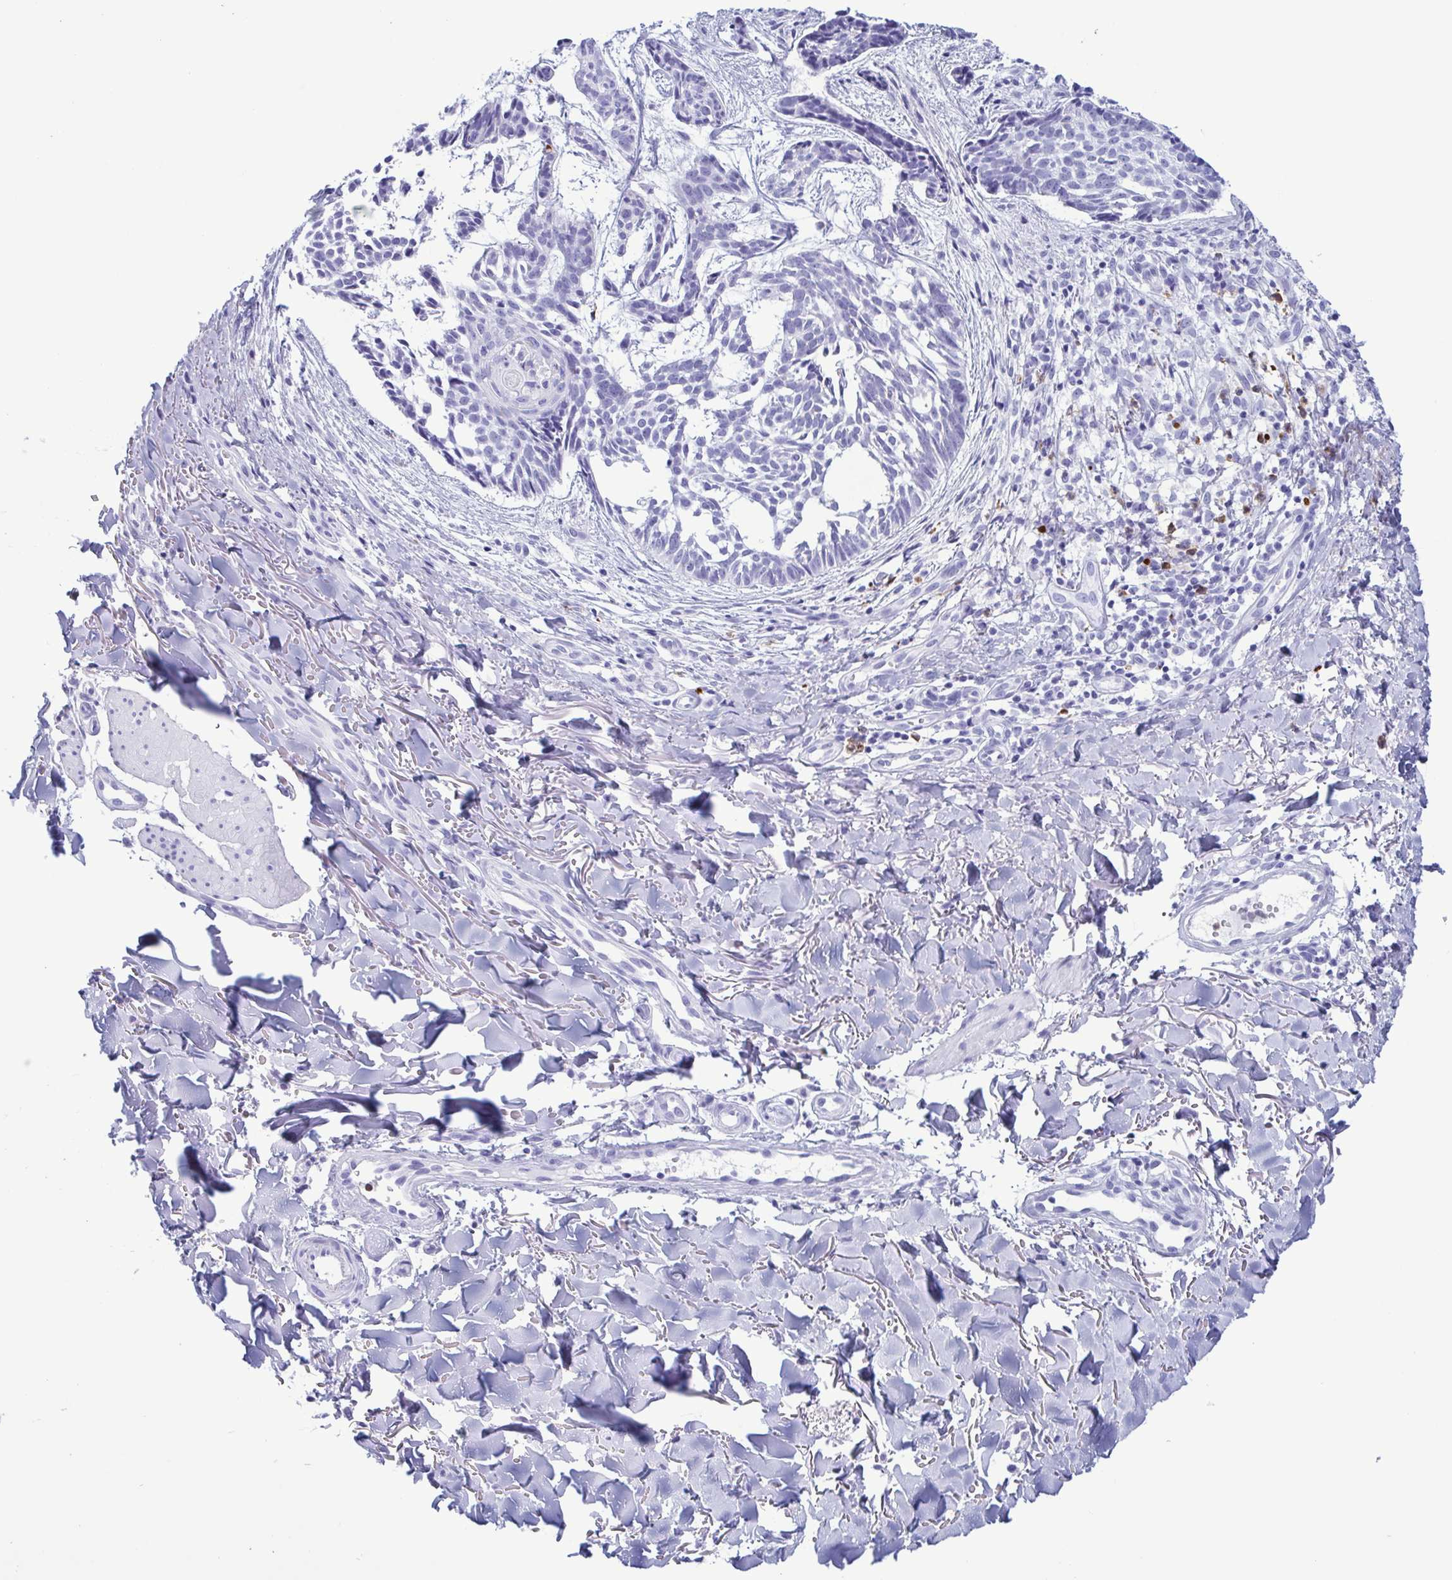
{"staining": {"intensity": "negative", "quantity": "none", "location": "none"}, "tissue": "skin cancer", "cell_type": "Tumor cells", "image_type": "cancer", "snomed": [{"axis": "morphology", "description": "Basal cell carcinoma"}, {"axis": "topography", "description": "Skin"}], "caption": "Immunohistochemistry (IHC) photomicrograph of neoplastic tissue: skin cancer stained with DAB (3,3'-diaminobenzidine) exhibits no significant protein expression in tumor cells.", "gene": "LTF", "patient": {"sex": "male", "age": 78}}